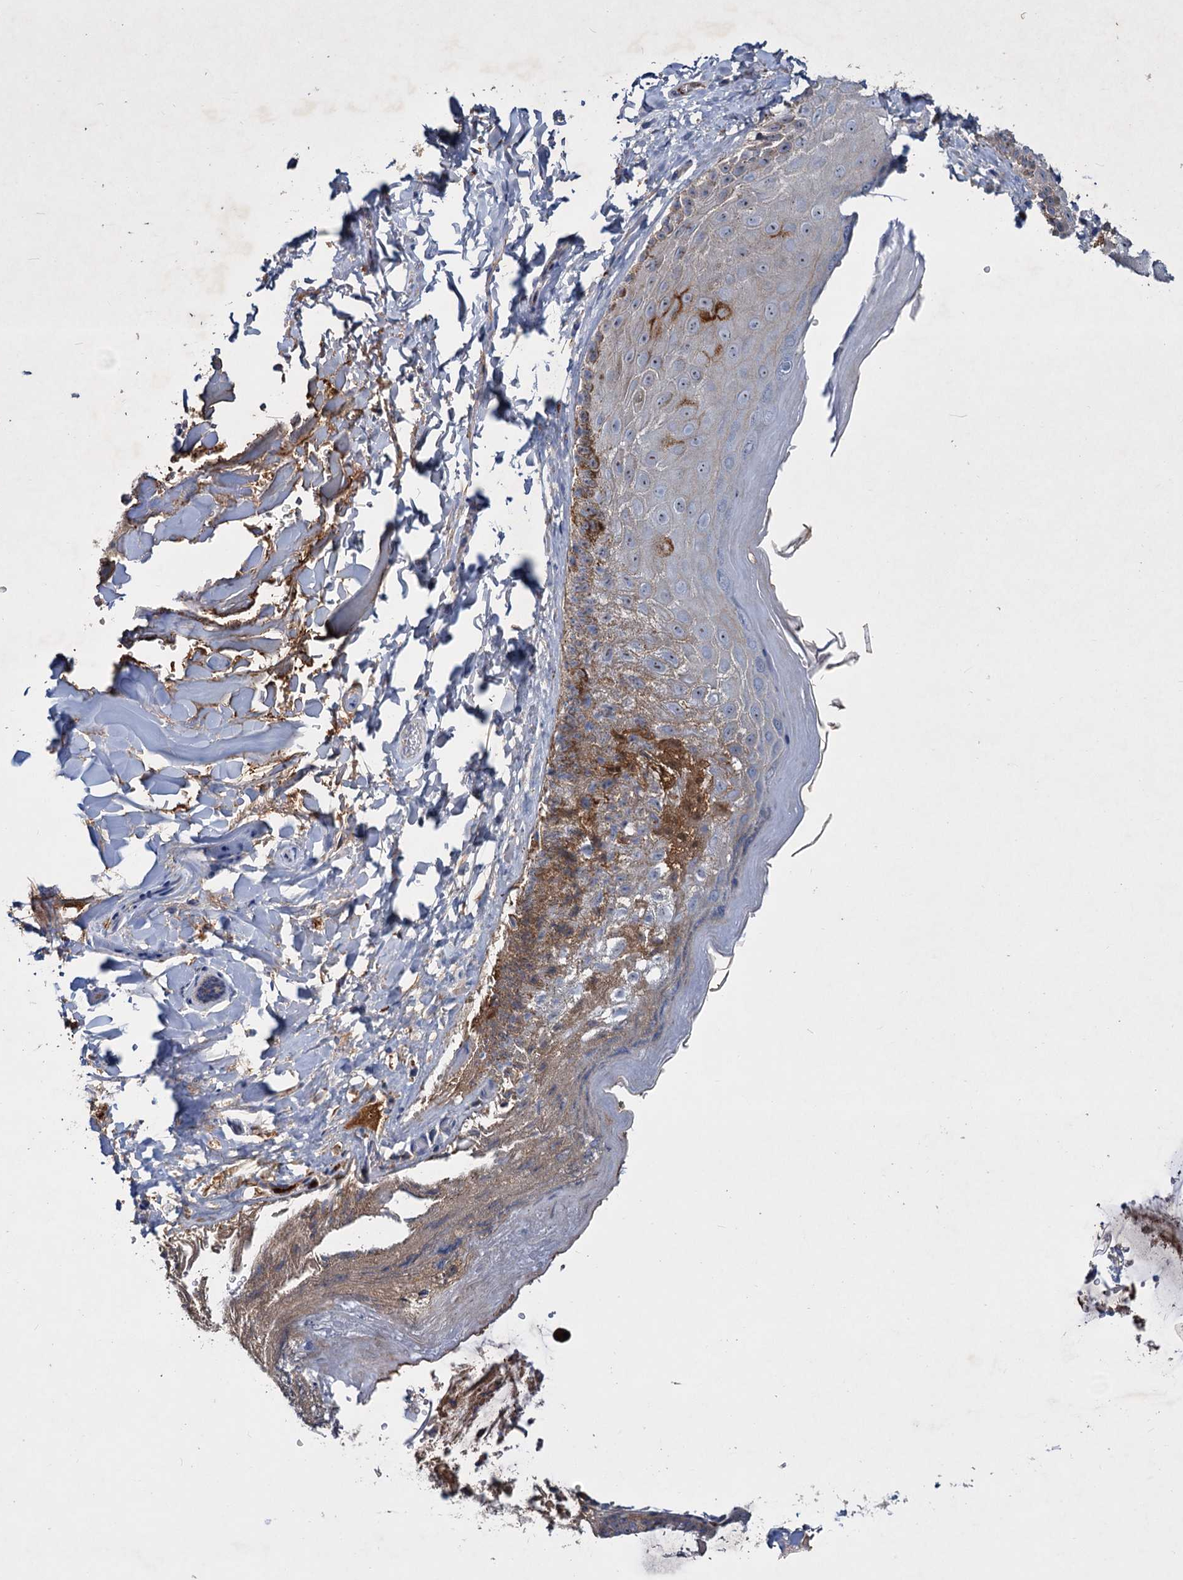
{"staining": {"intensity": "moderate", "quantity": "<25%", "location": "cytoplasmic/membranous"}, "tissue": "skin", "cell_type": "Epidermal cells", "image_type": "normal", "snomed": [{"axis": "morphology", "description": "Normal tissue, NOS"}, {"axis": "topography", "description": "Anal"}], "caption": "High-power microscopy captured an immunohistochemistry image of normal skin, revealing moderate cytoplasmic/membranous positivity in about <25% of epidermal cells. The protein is shown in brown color, while the nuclei are stained blue.", "gene": "CHRD", "patient": {"sex": "male", "age": 44}}